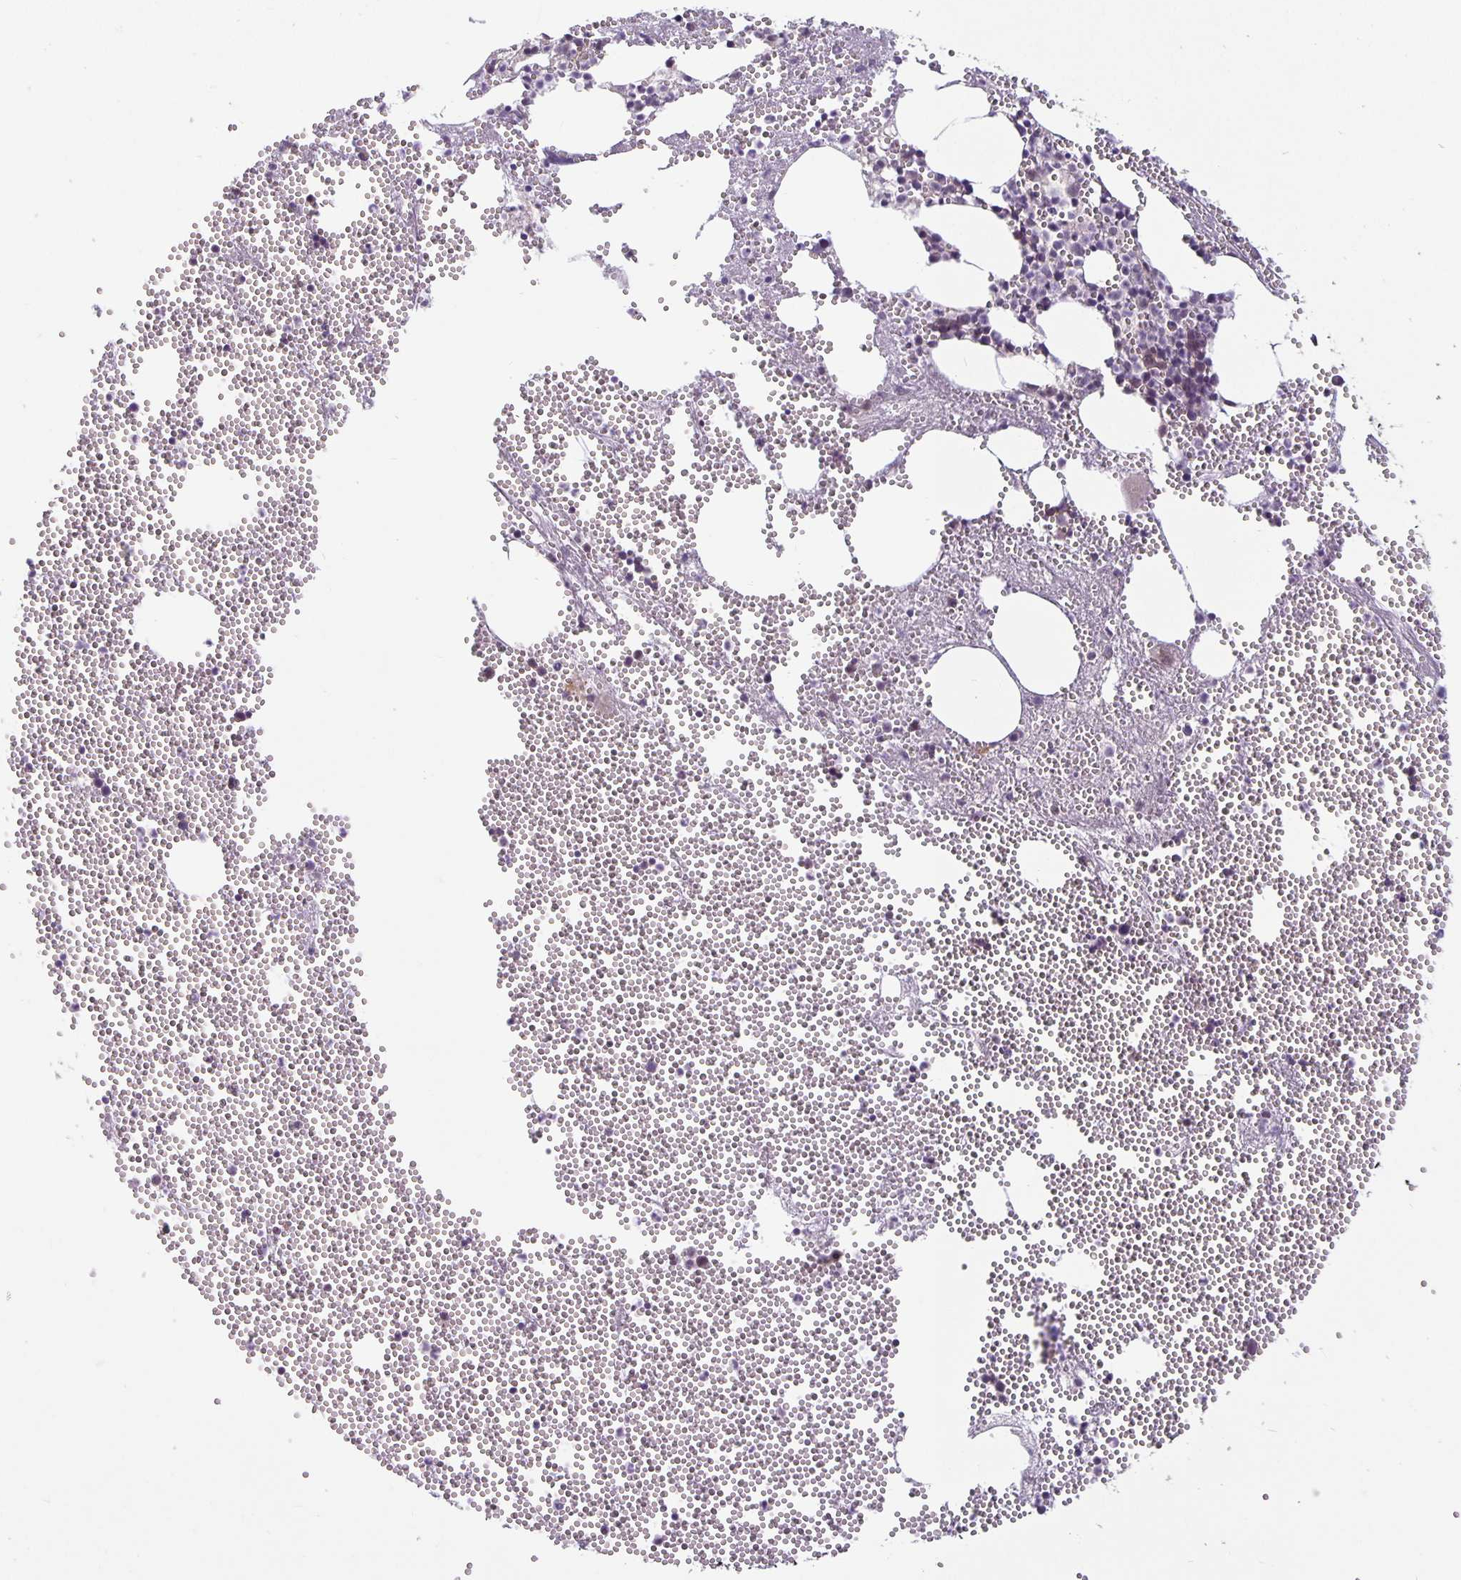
{"staining": {"intensity": "negative", "quantity": "none", "location": "none"}, "tissue": "bone marrow", "cell_type": "Hematopoietic cells", "image_type": "normal", "snomed": [{"axis": "morphology", "description": "Normal tissue, NOS"}, {"axis": "topography", "description": "Bone marrow"}], "caption": "Human bone marrow stained for a protein using immunohistochemistry exhibits no staining in hematopoietic cells.", "gene": "ARVCF", "patient": {"sex": "female", "age": 80}}